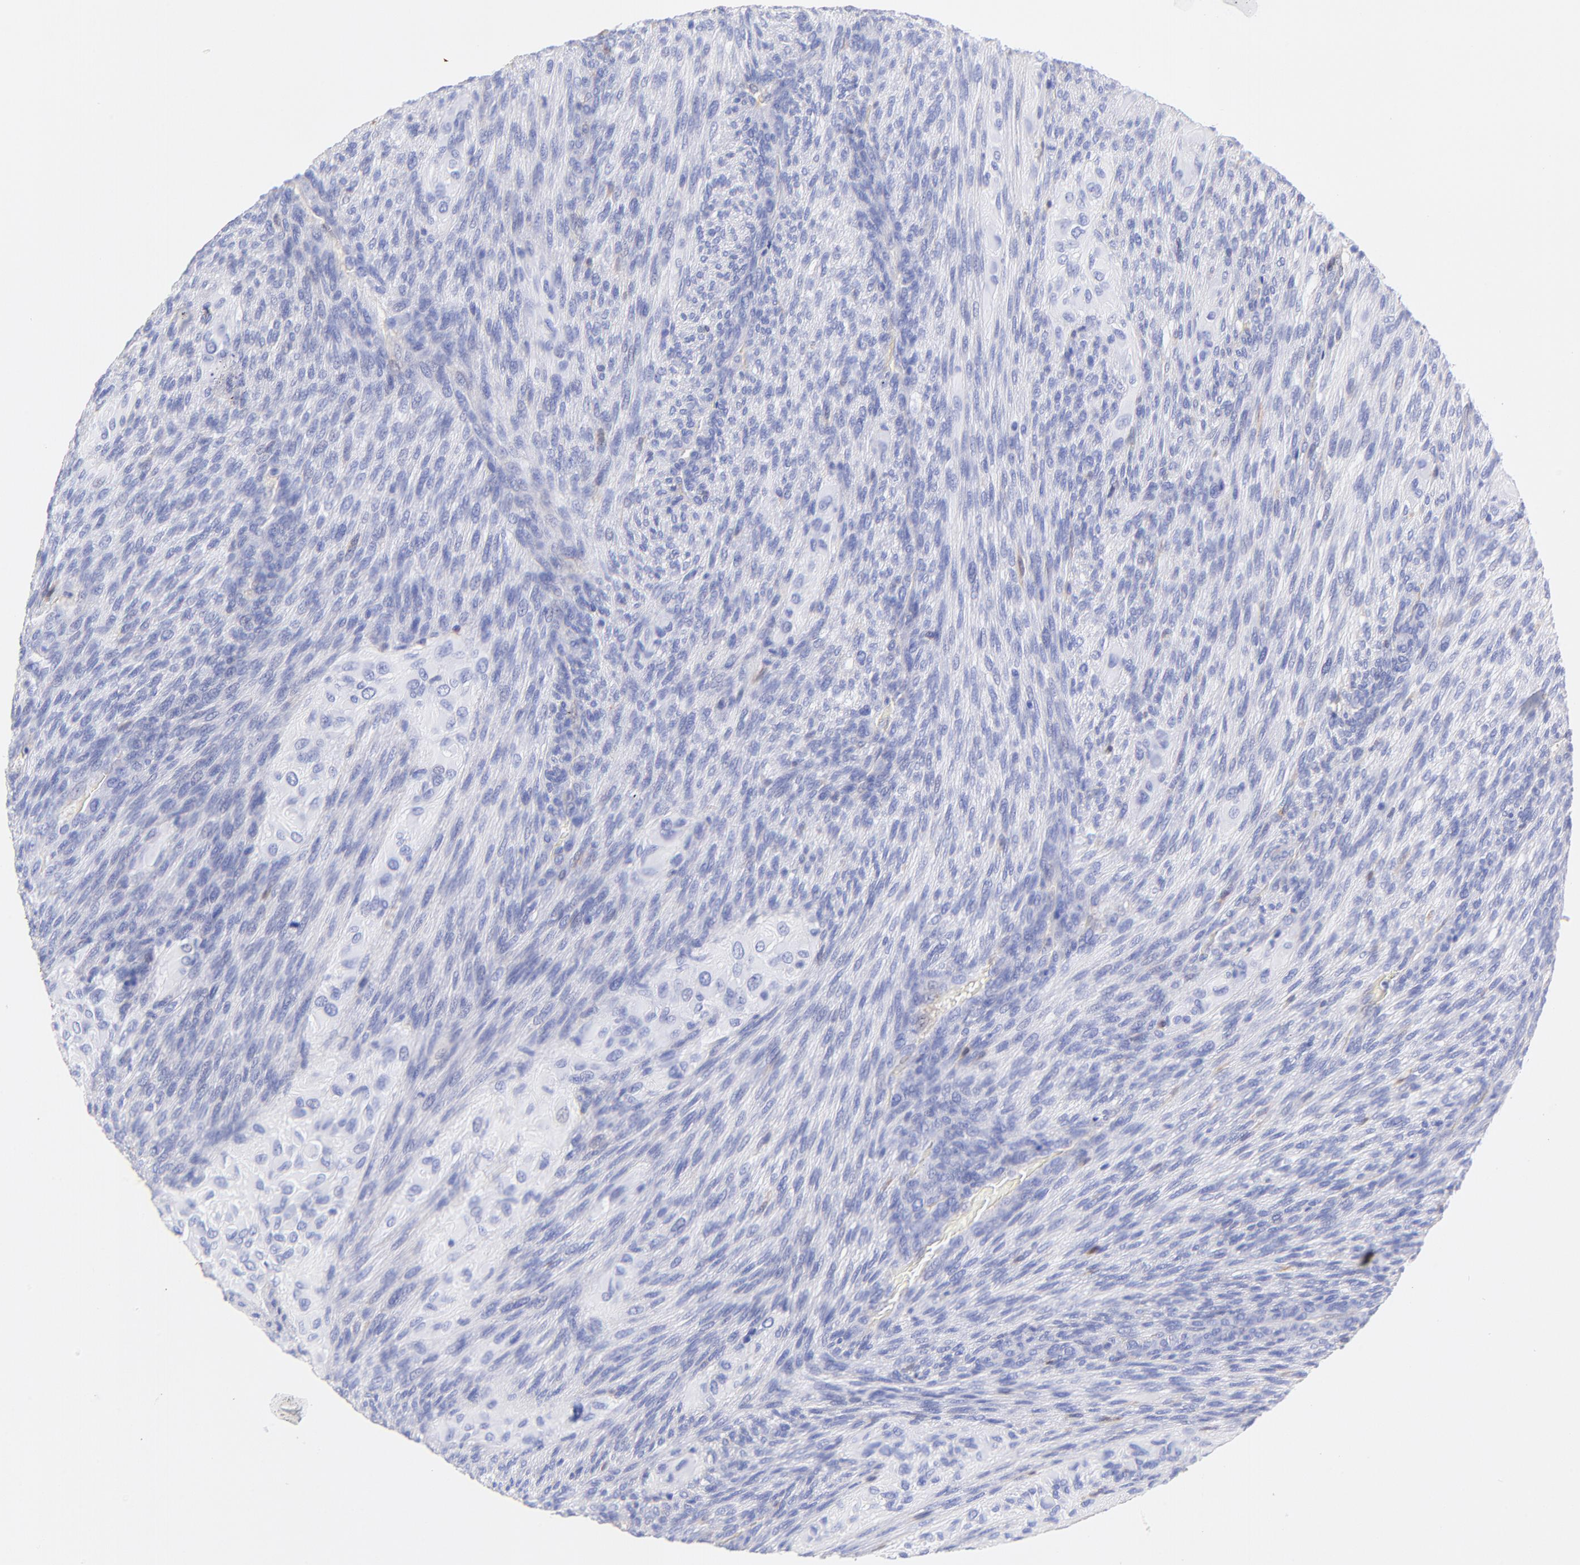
{"staining": {"intensity": "negative", "quantity": "none", "location": "none"}, "tissue": "glioma", "cell_type": "Tumor cells", "image_type": "cancer", "snomed": [{"axis": "morphology", "description": "Glioma, malignant, High grade"}, {"axis": "topography", "description": "Cerebral cortex"}], "caption": "Immunohistochemistry photomicrograph of human high-grade glioma (malignant) stained for a protein (brown), which displays no positivity in tumor cells. Brightfield microscopy of immunohistochemistry stained with DAB (brown) and hematoxylin (blue), captured at high magnification.", "gene": "ALDH1A1", "patient": {"sex": "female", "age": 55}}